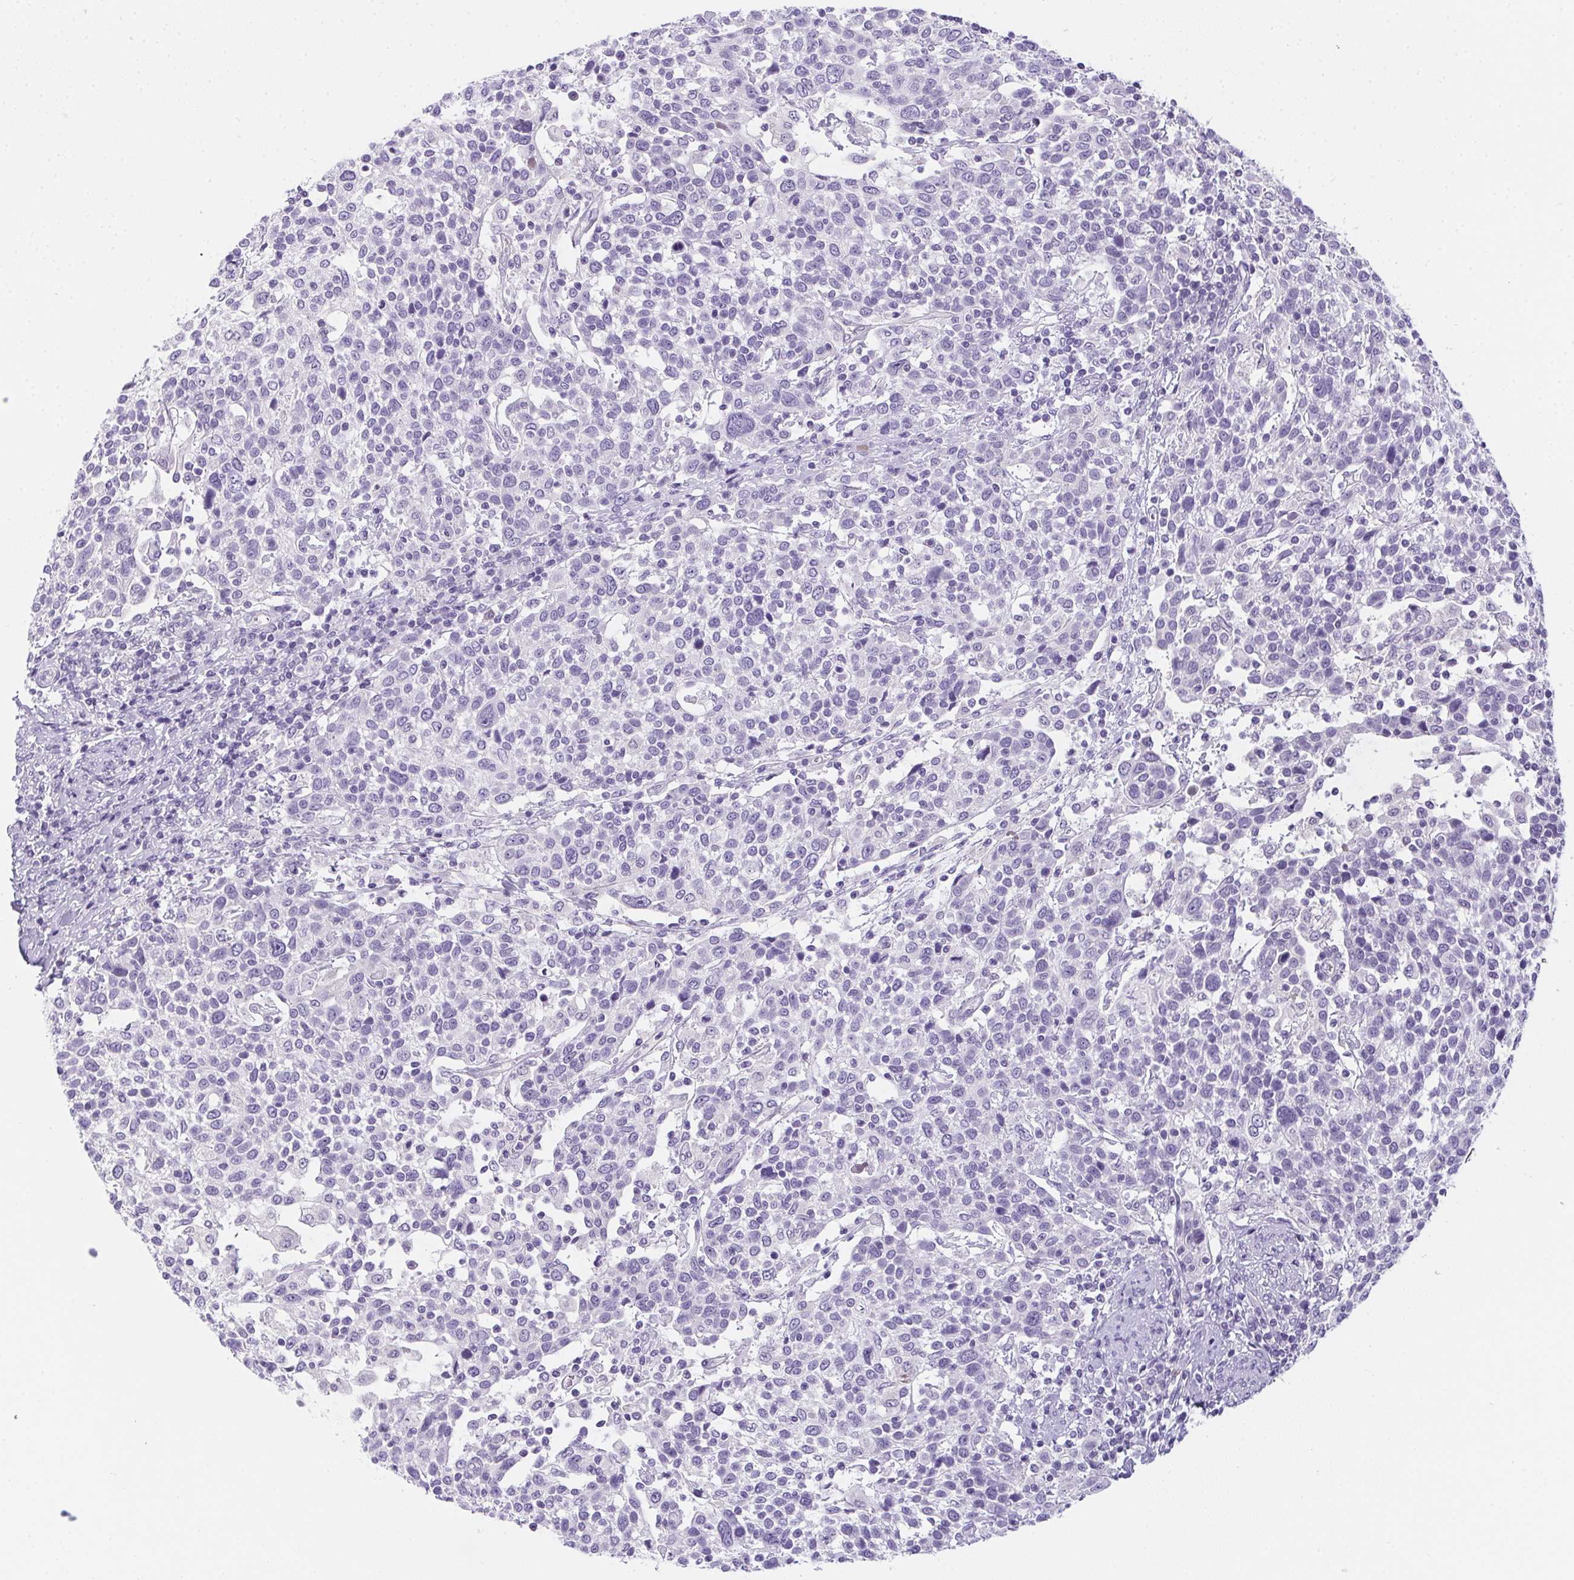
{"staining": {"intensity": "negative", "quantity": "none", "location": "none"}, "tissue": "cervical cancer", "cell_type": "Tumor cells", "image_type": "cancer", "snomed": [{"axis": "morphology", "description": "Squamous cell carcinoma, NOS"}, {"axis": "topography", "description": "Cervix"}], "caption": "Immunohistochemistry micrograph of cervical cancer (squamous cell carcinoma) stained for a protein (brown), which displays no expression in tumor cells. (DAB immunohistochemistry (IHC) with hematoxylin counter stain).", "gene": "PRKAA1", "patient": {"sex": "female", "age": 61}}